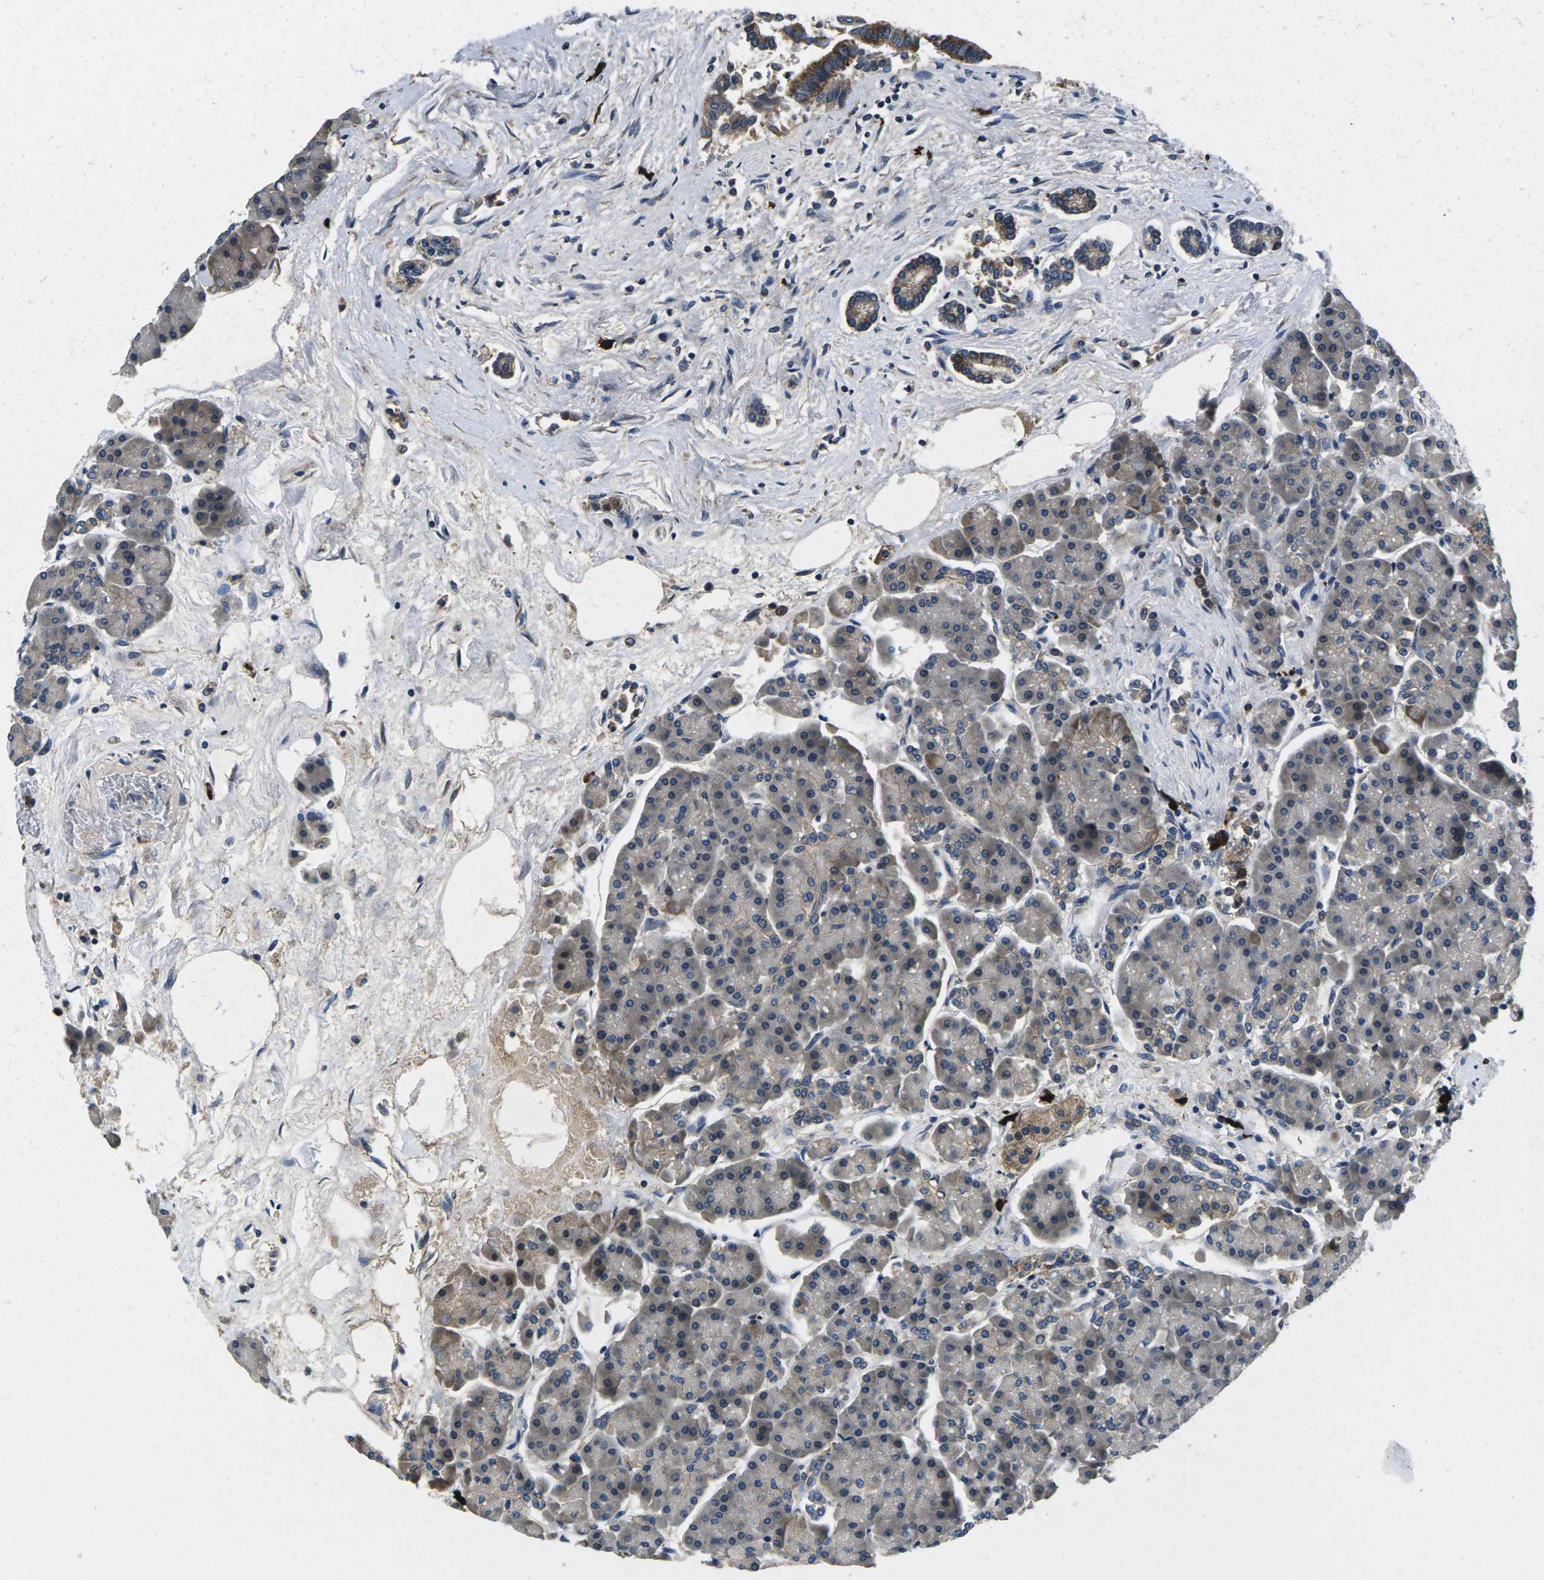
{"staining": {"intensity": "moderate", "quantity": "25%-75%", "location": "cytoplasmic/membranous"}, "tissue": "pancreas", "cell_type": "Exocrine glandular cells", "image_type": "normal", "snomed": [{"axis": "morphology", "description": "Normal tissue, NOS"}, {"axis": "topography", "description": "Pancreas"}], "caption": "Approximately 25%-75% of exocrine glandular cells in benign human pancreas show moderate cytoplasmic/membranous protein expression as visualized by brown immunohistochemical staining.", "gene": "PLCE1", "patient": {"sex": "female", "age": 70}}